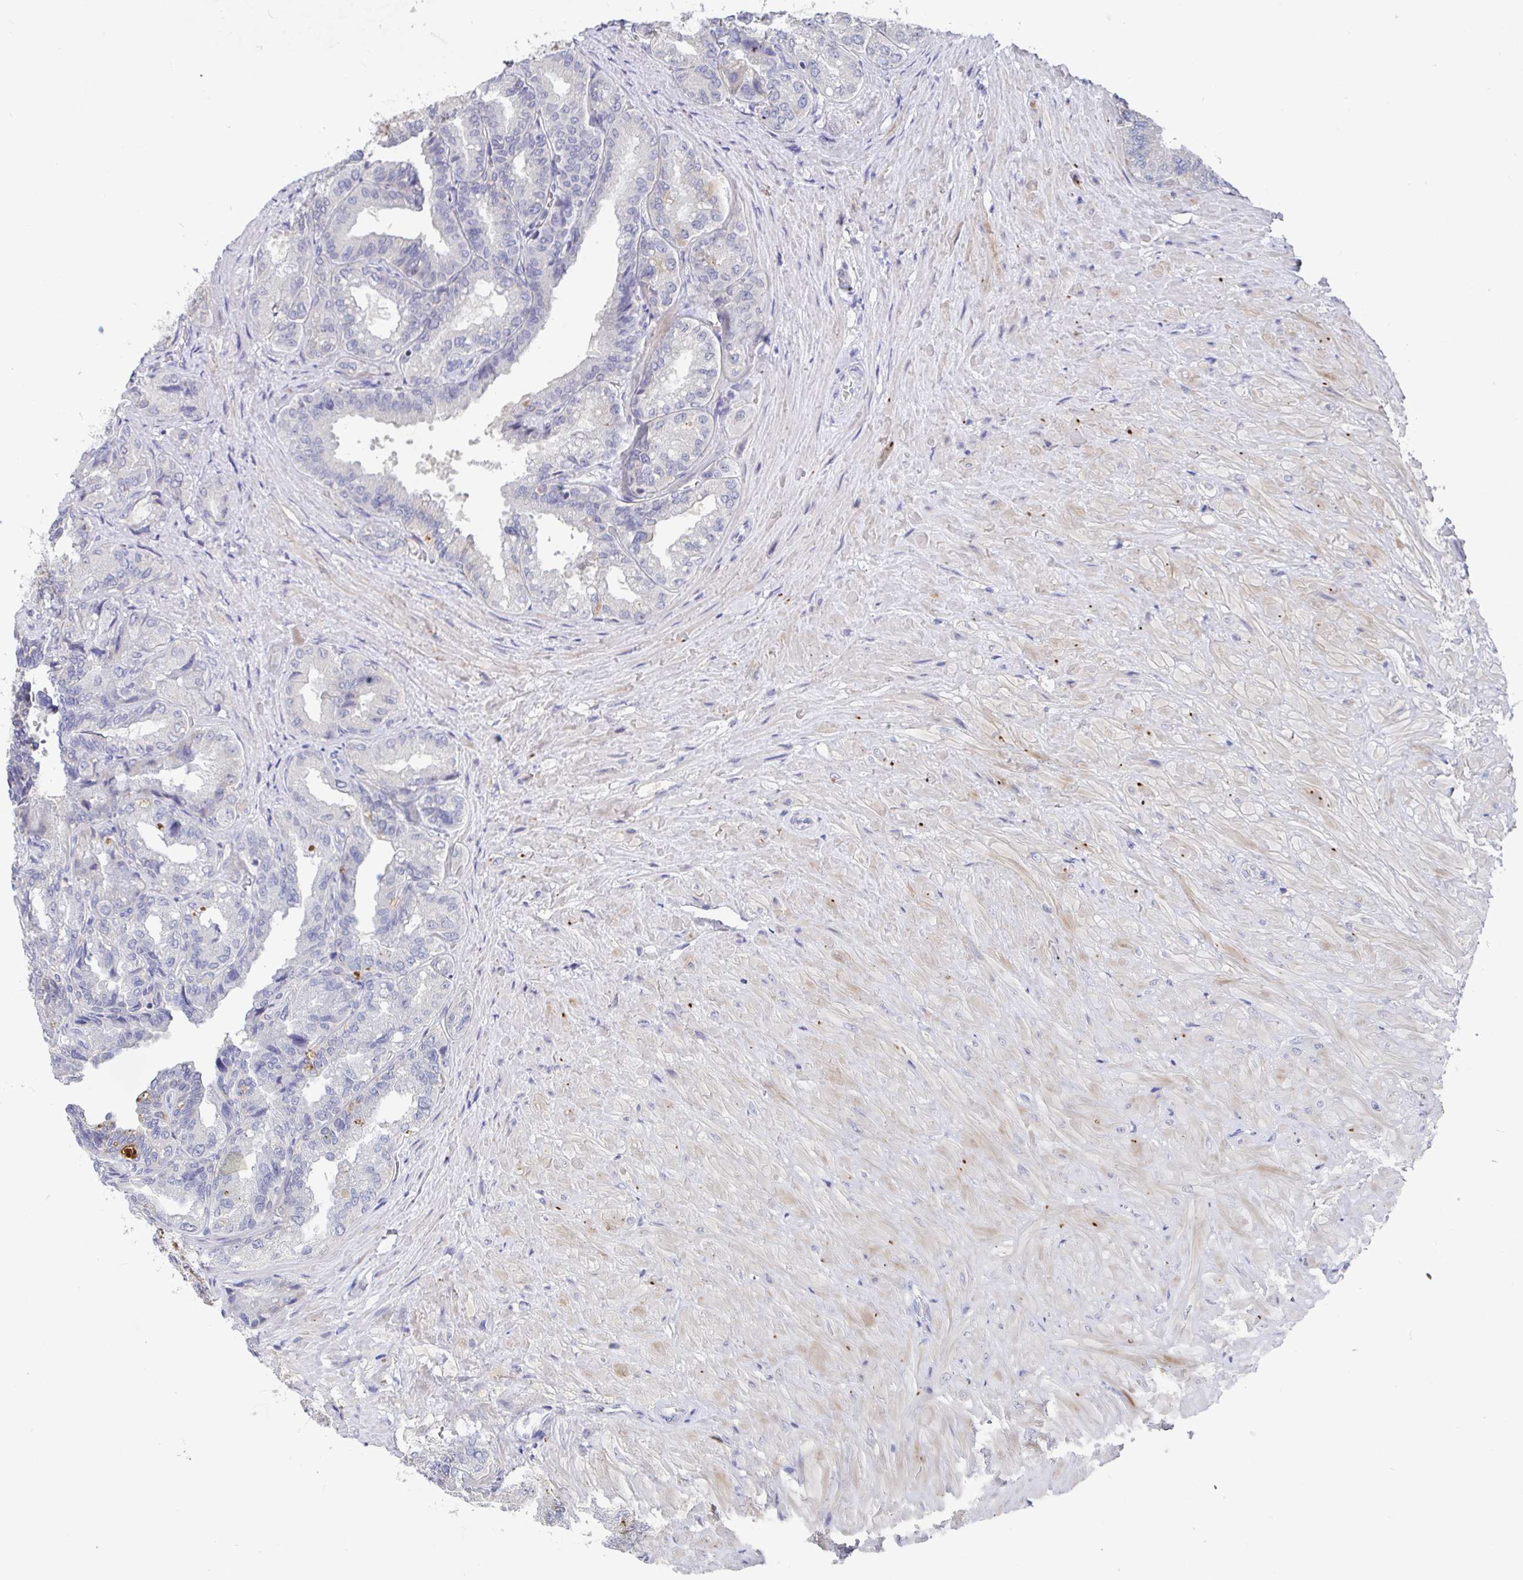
{"staining": {"intensity": "weak", "quantity": "<25%", "location": "cytoplasmic/membranous"}, "tissue": "seminal vesicle", "cell_type": "Glandular cells", "image_type": "normal", "snomed": [{"axis": "morphology", "description": "Normal tissue, NOS"}, {"axis": "topography", "description": "Seminal veicle"}], "caption": "Immunohistochemical staining of normal seminal vesicle demonstrates no significant positivity in glandular cells. (DAB (3,3'-diaminobenzidine) IHC visualized using brightfield microscopy, high magnification).", "gene": "GPR148", "patient": {"sex": "male", "age": 68}}